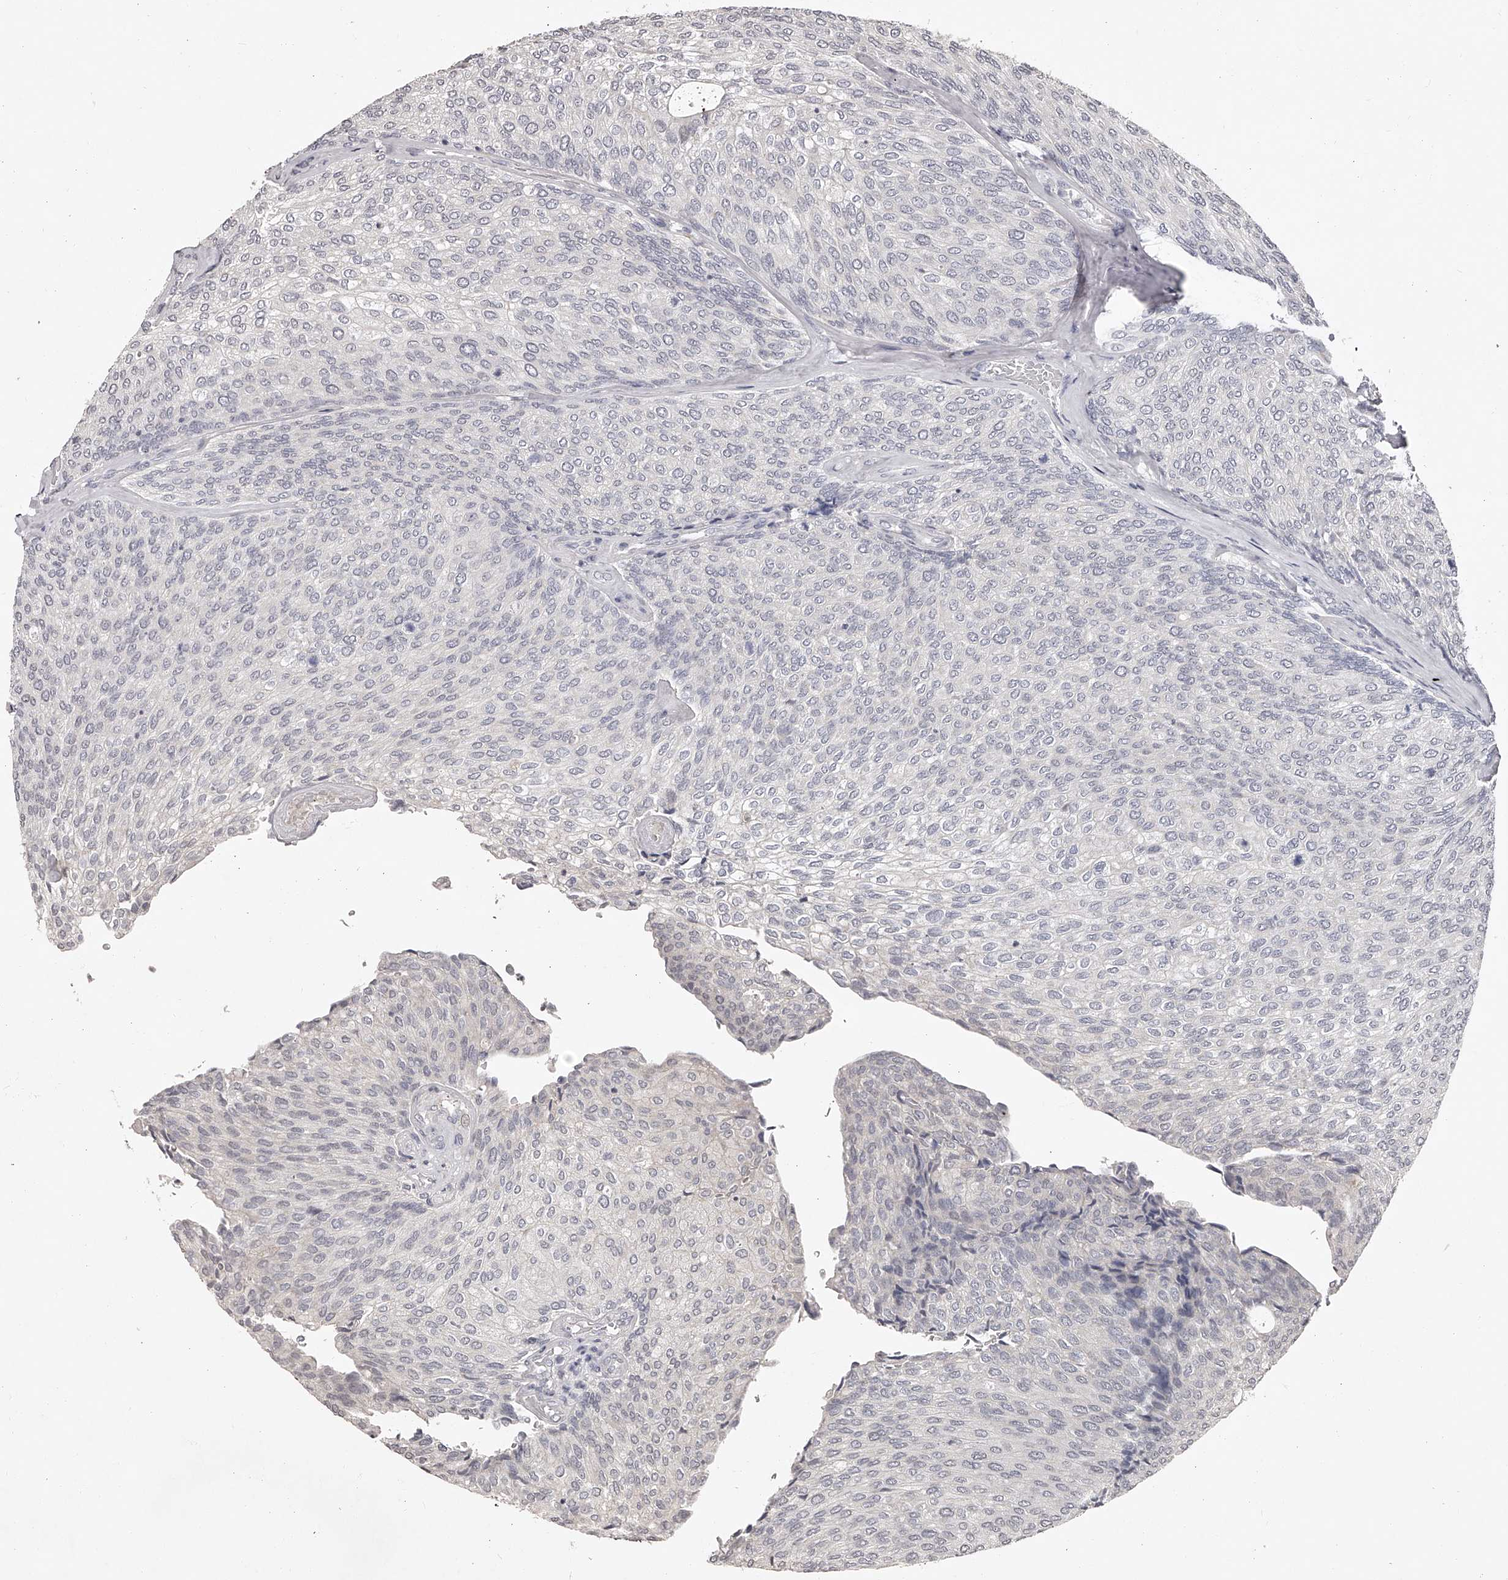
{"staining": {"intensity": "negative", "quantity": "none", "location": "none"}, "tissue": "urothelial cancer", "cell_type": "Tumor cells", "image_type": "cancer", "snomed": [{"axis": "morphology", "description": "Urothelial carcinoma, Low grade"}, {"axis": "topography", "description": "Urinary bladder"}], "caption": "Immunohistochemistry micrograph of neoplastic tissue: urothelial cancer stained with DAB displays no significant protein positivity in tumor cells.", "gene": "NT5DC1", "patient": {"sex": "female", "age": 79}}